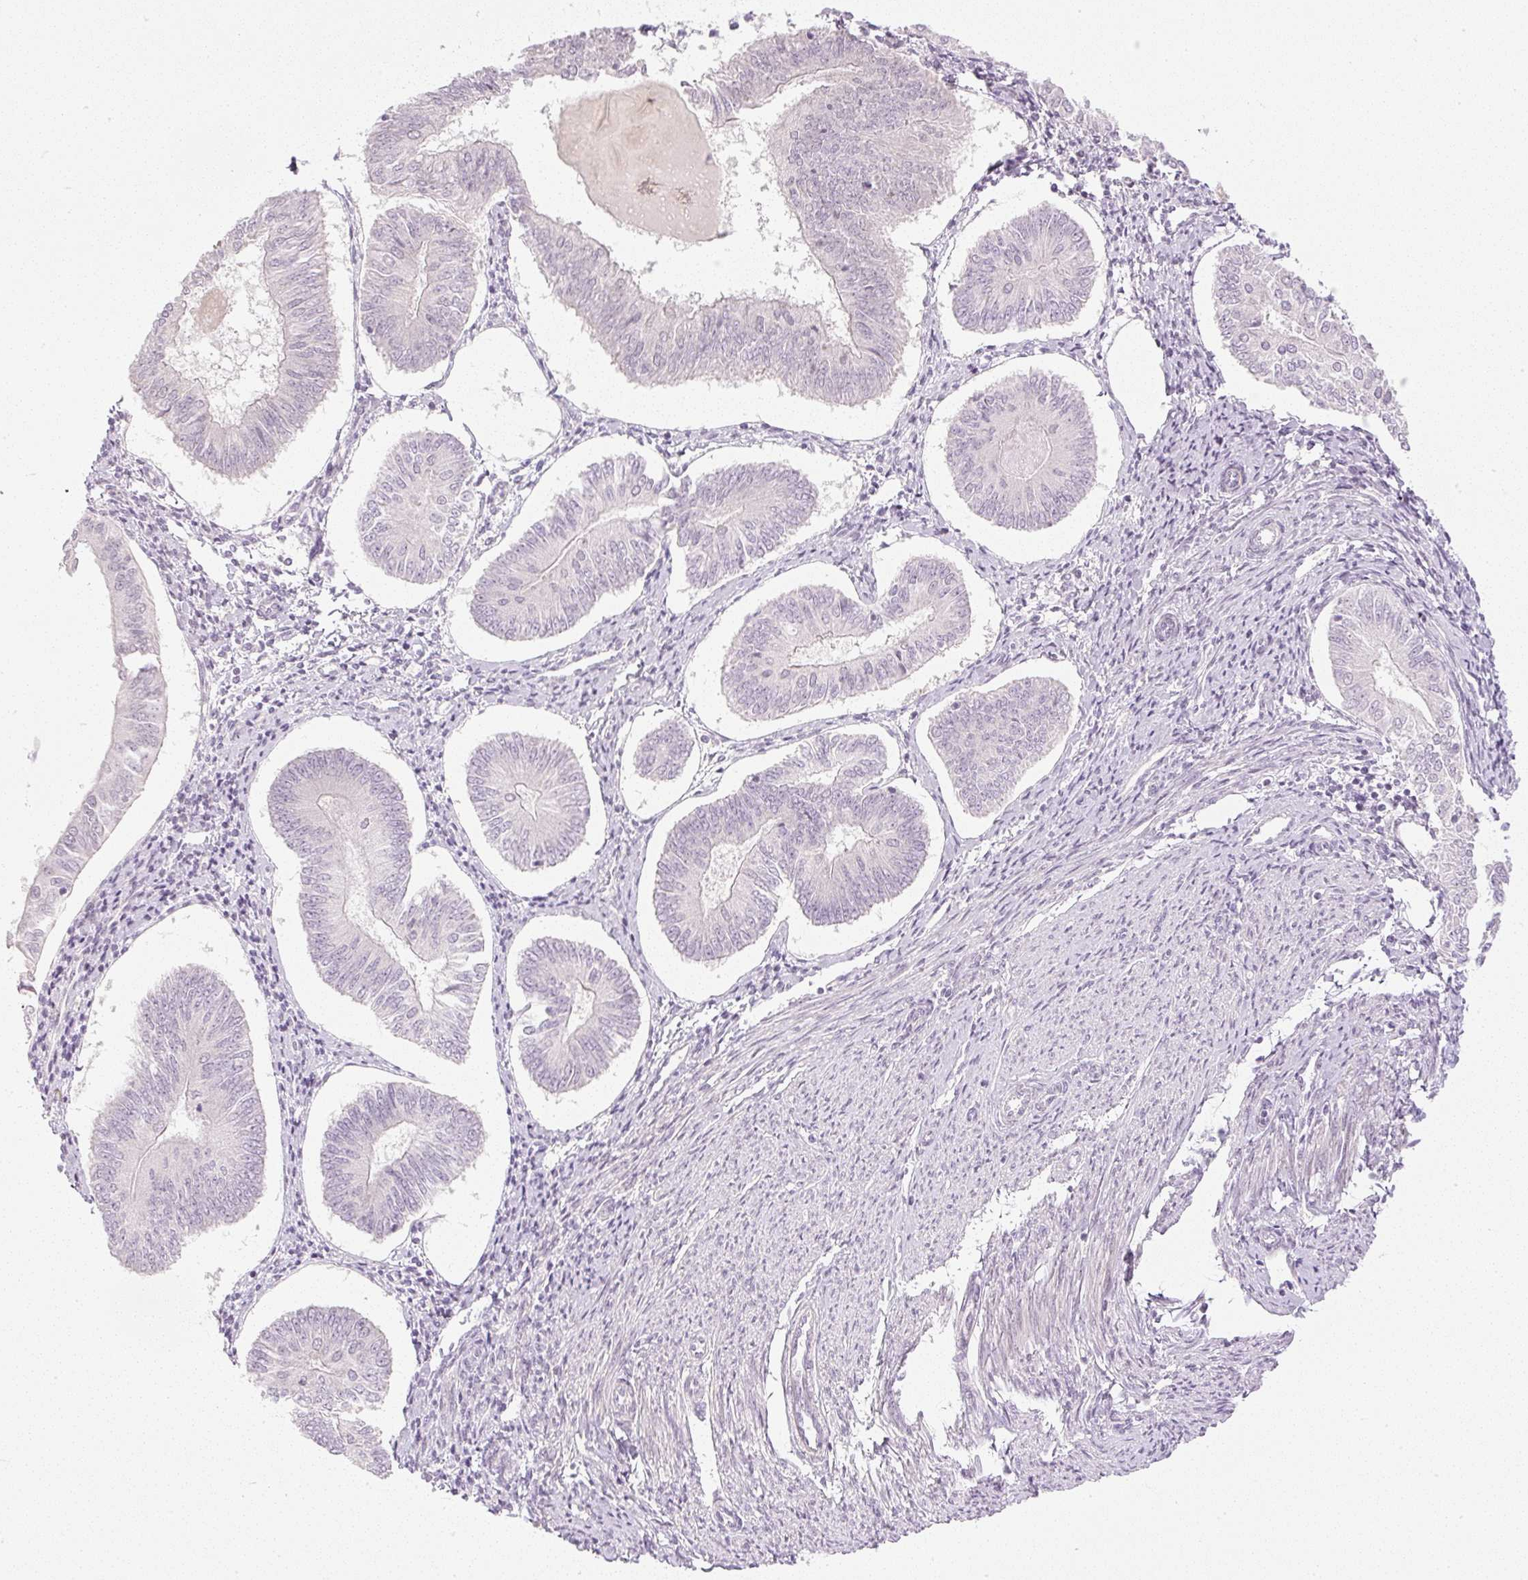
{"staining": {"intensity": "negative", "quantity": "none", "location": "none"}, "tissue": "endometrial cancer", "cell_type": "Tumor cells", "image_type": "cancer", "snomed": [{"axis": "morphology", "description": "Adenocarcinoma, NOS"}, {"axis": "topography", "description": "Endometrium"}], "caption": "Tumor cells are negative for protein expression in human adenocarcinoma (endometrial).", "gene": "AAR2", "patient": {"sex": "female", "age": 58}}